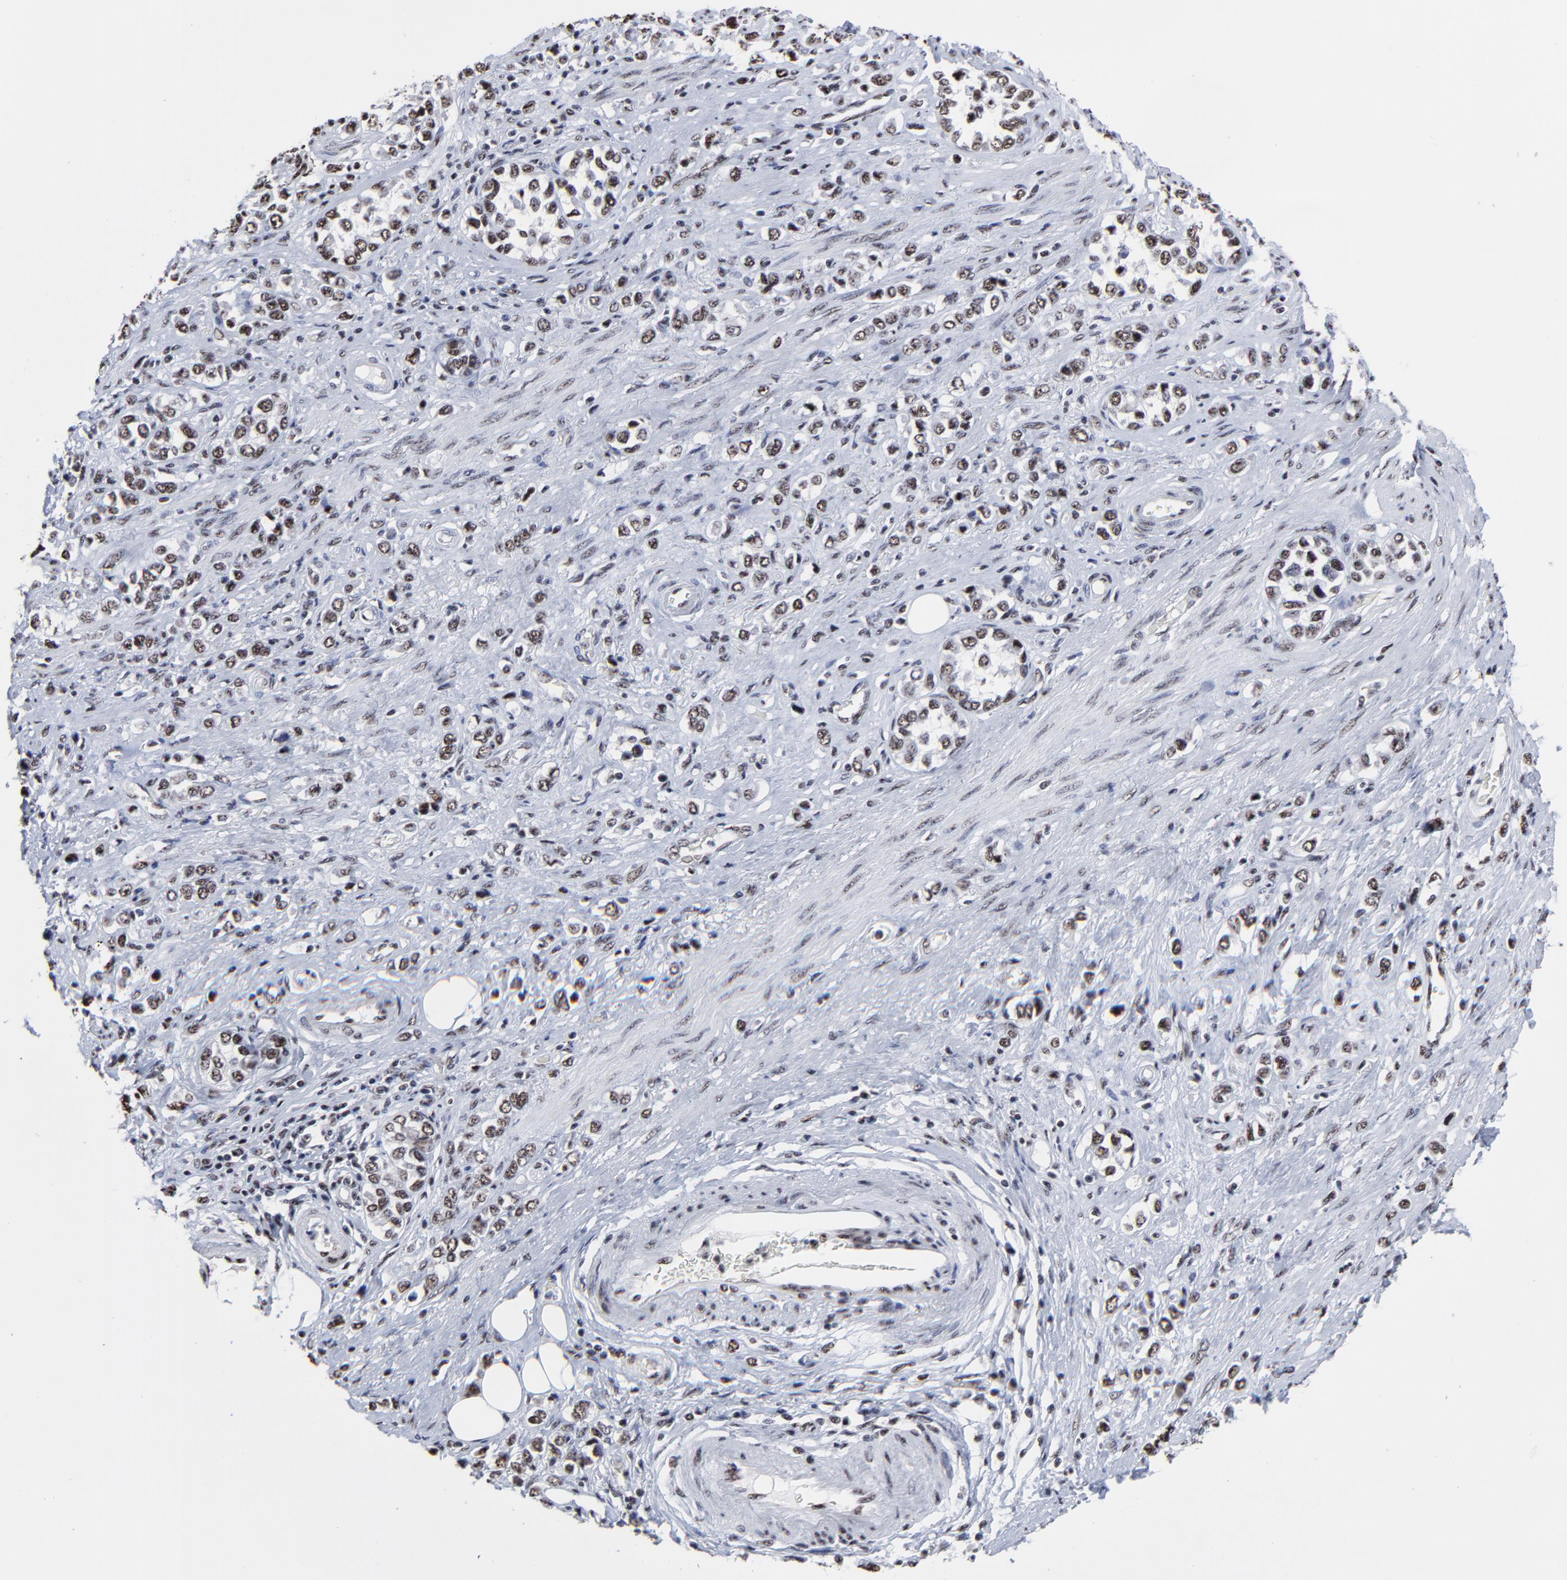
{"staining": {"intensity": "weak", "quantity": ">75%", "location": "nuclear"}, "tissue": "stomach cancer", "cell_type": "Tumor cells", "image_type": "cancer", "snomed": [{"axis": "morphology", "description": "Adenocarcinoma, NOS"}, {"axis": "topography", "description": "Stomach, upper"}], "caption": "Human stomach cancer (adenocarcinoma) stained with a brown dye demonstrates weak nuclear positive expression in about >75% of tumor cells.", "gene": "MBD4", "patient": {"sex": "male", "age": 76}}